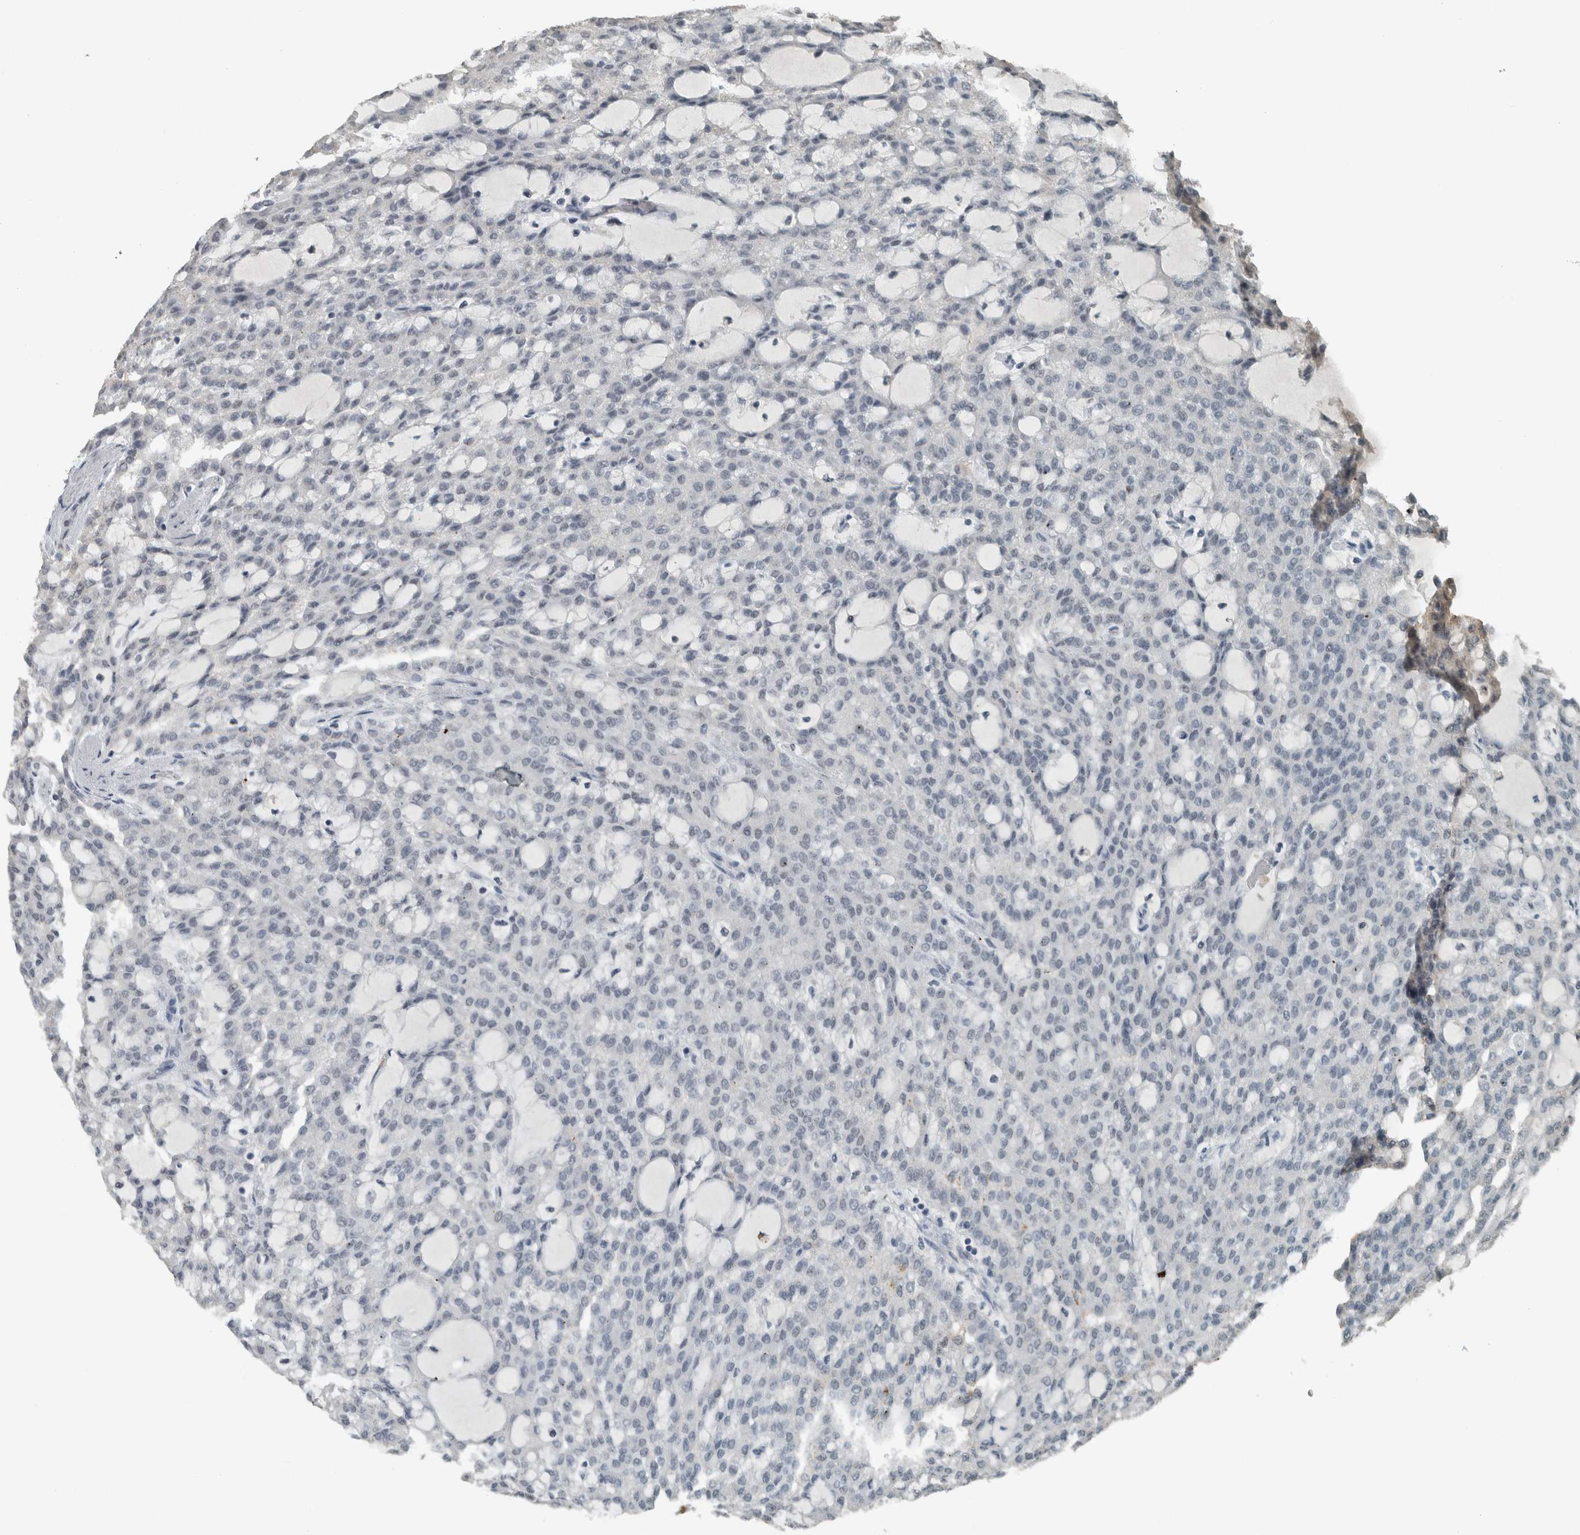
{"staining": {"intensity": "negative", "quantity": "none", "location": "none"}, "tissue": "renal cancer", "cell_type": "Tumor cells", "image_type": "cancer", "snomed": [{"axis": "morphology", "description": "Adenocarcinoma, NOS"}, {"axis": "topography", "description": "Kidney"}], "caption": "The histopathology image shows no significant staining in tumor cells of adenocarcinoma (renal).", "gene": "ZNF24", "patient": {"sex": "male", "age": 63}}